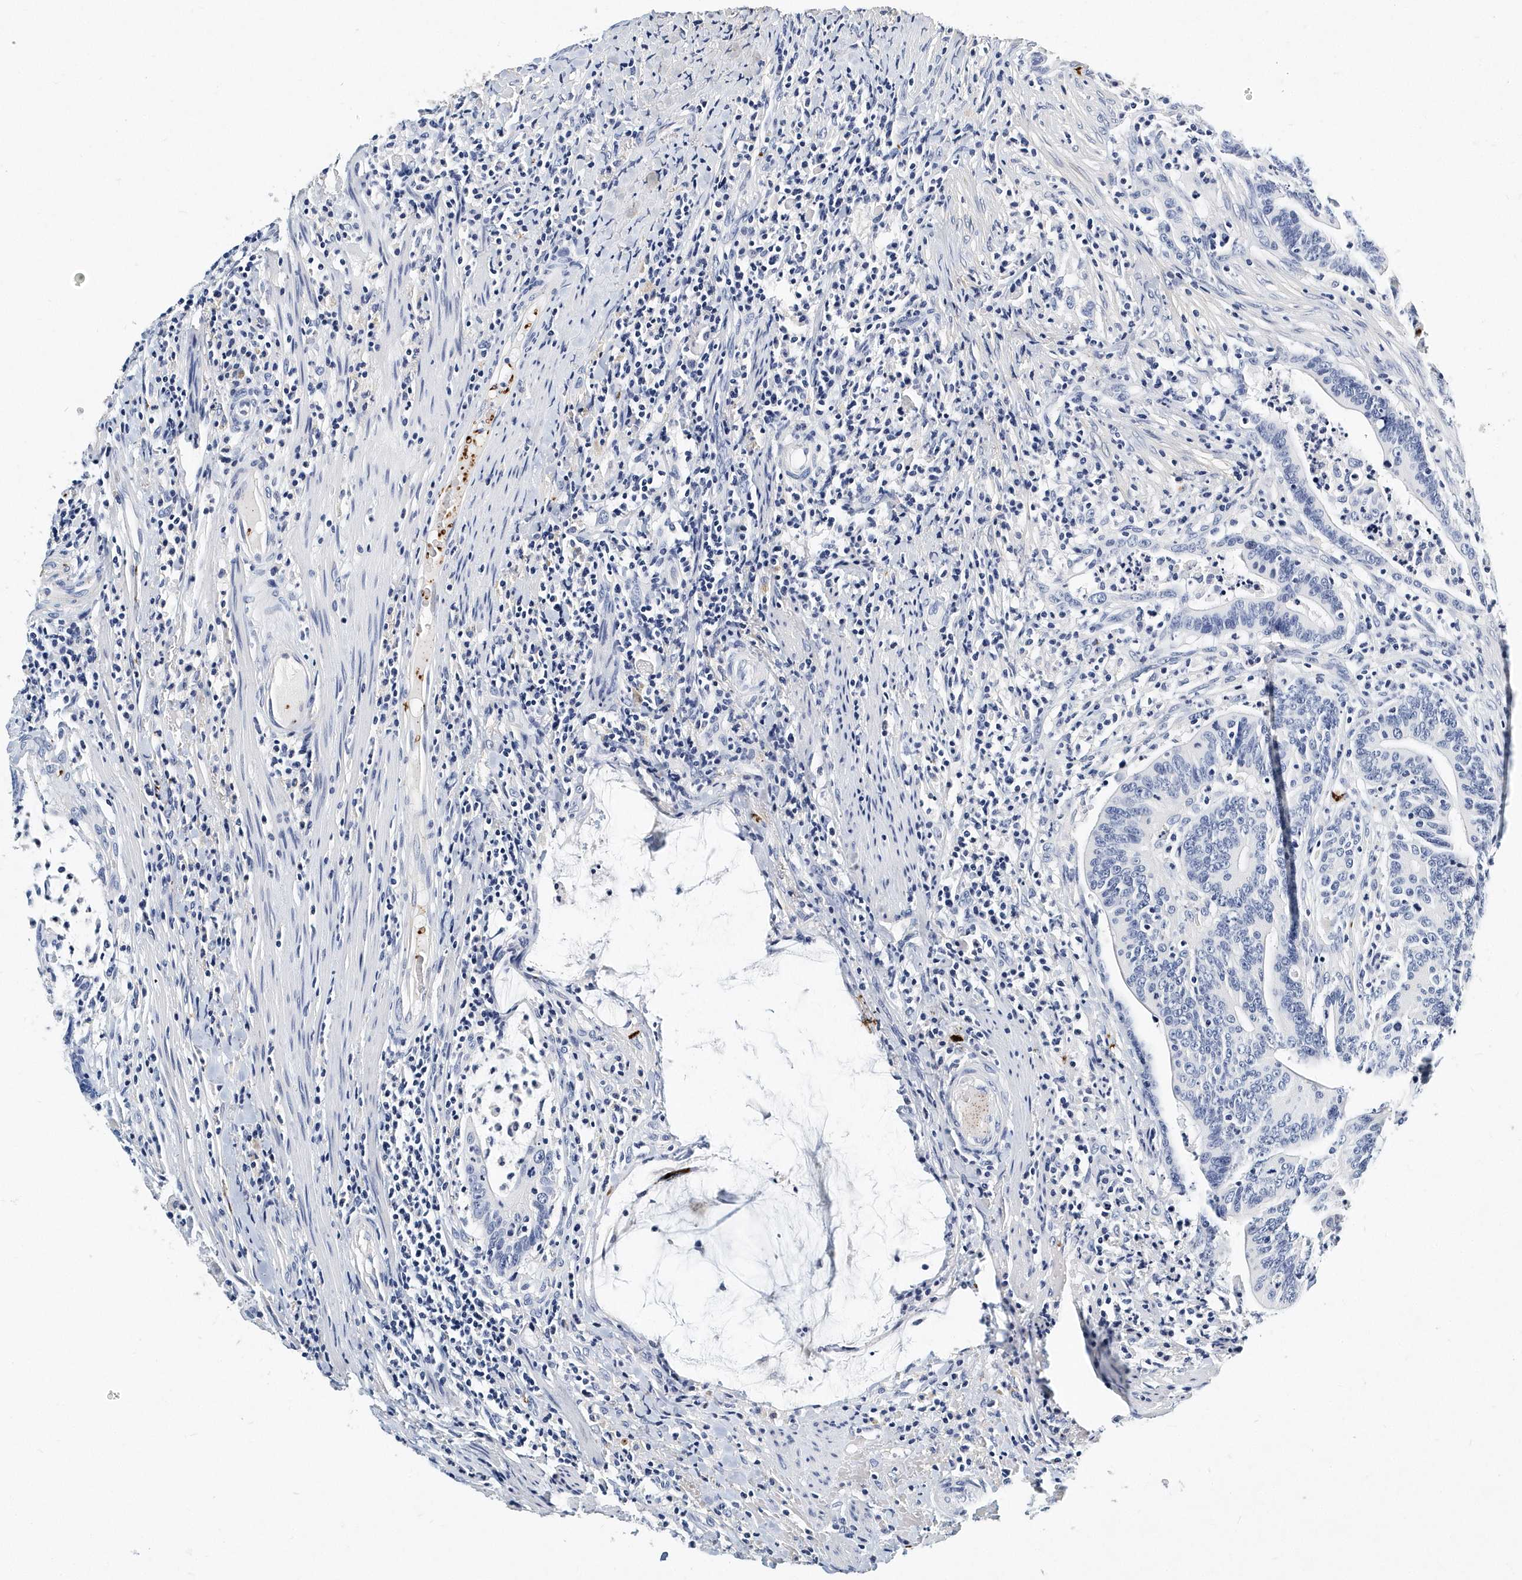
{"staining": {"intensity": "negative", "quantity": "none", "location": "none"}, "tissue": "colorectal cancer", "cell_type": "Tumor cells", "image_type": "cancer", "snomed": [{"axis": "morphology", "description": "Adenocarcinoma, NOS"}, {"axis": "topography", "description": "Colon"}], "caption": "This is a photomicrograph of IHC staining of colorectal adenocarcinoma, which shows no positivity in tumor cells.", "gene": "ITGA2B", "patient": {"sex": "female", "age": 66}}